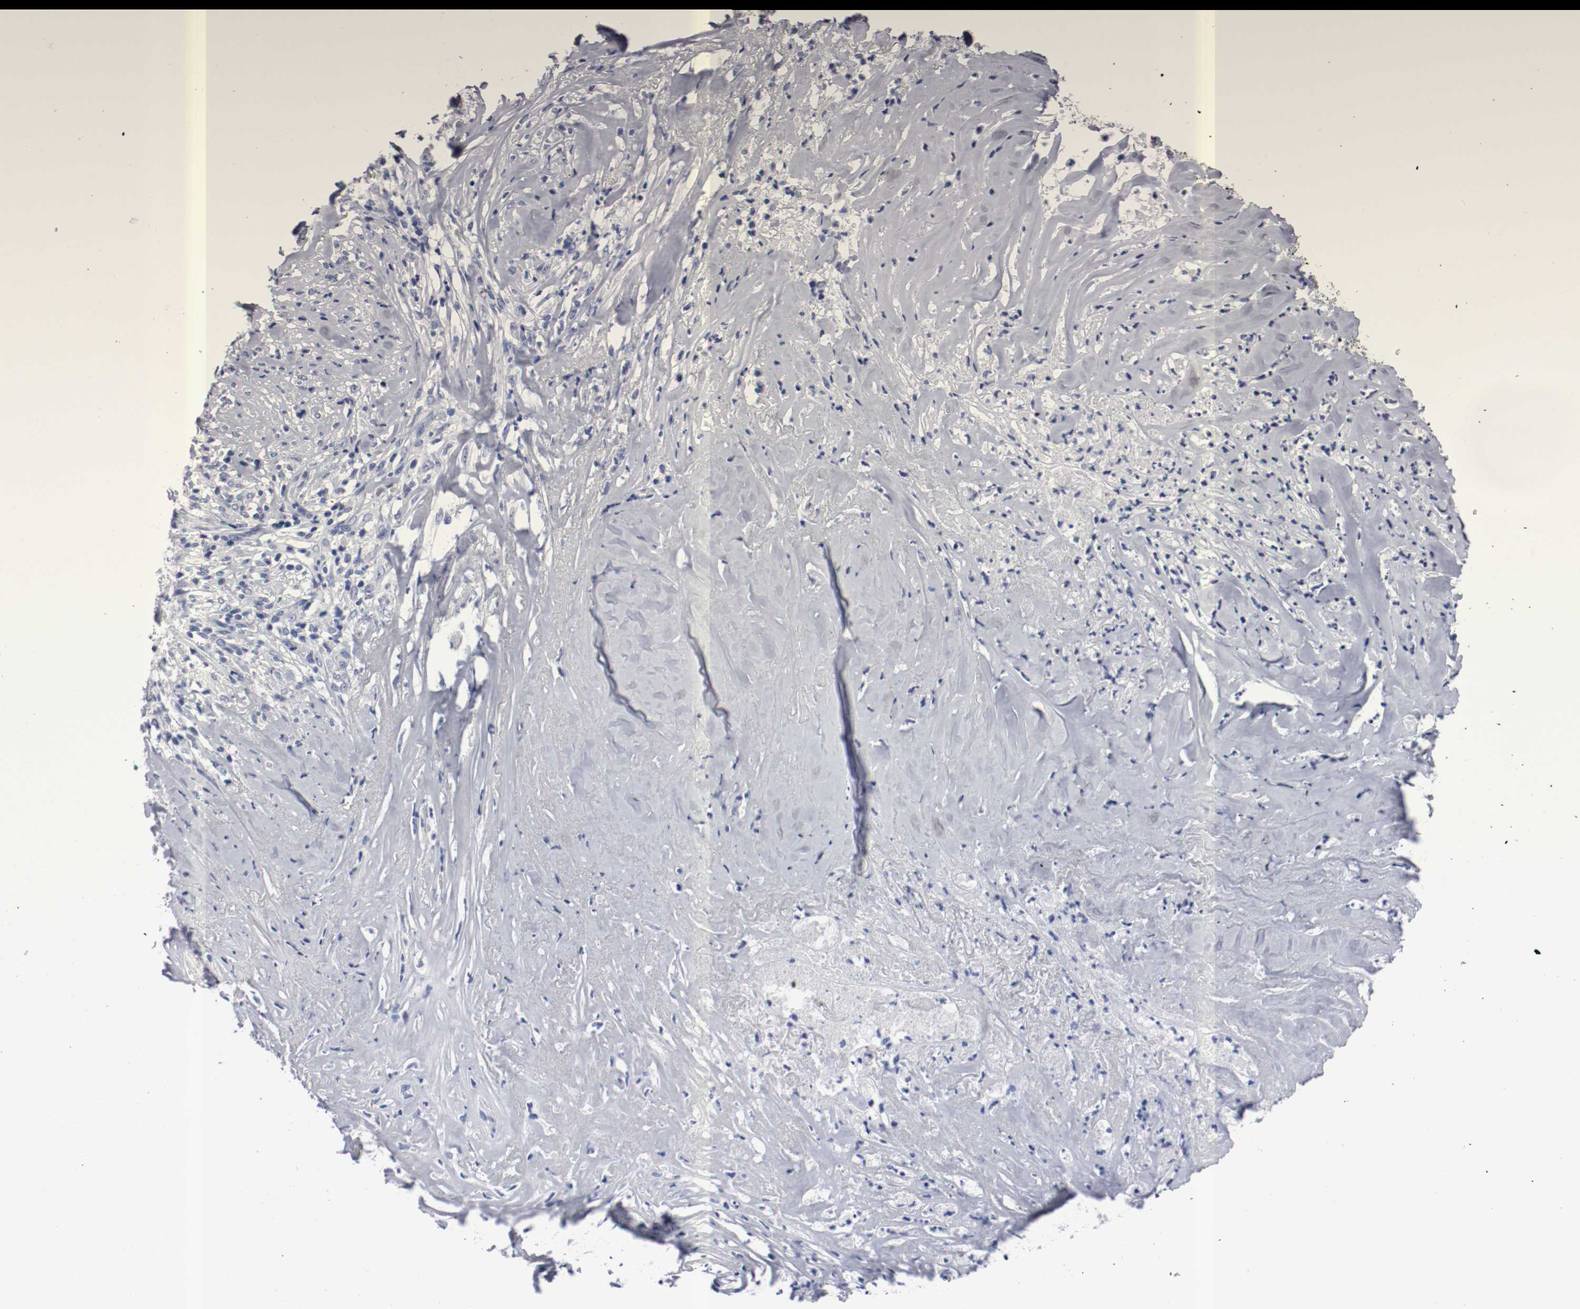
{"staining": {"intensity": "negative", "quantity": "none", "location": "none"}, "tissue": "liver cancer", "cell_type": "Tumor cells", "image_type": "cancer", "snomed": [{"axis": "morphology", "description": "Cholangiocarcinoma"}, {"axis": "topography", "description": "Liver"}], "caption": "Image shows no protein staining in tumor cells of liver cancer tissue.", "gene": "GAD1", "patient": {"sex": "female", "age": 67}}